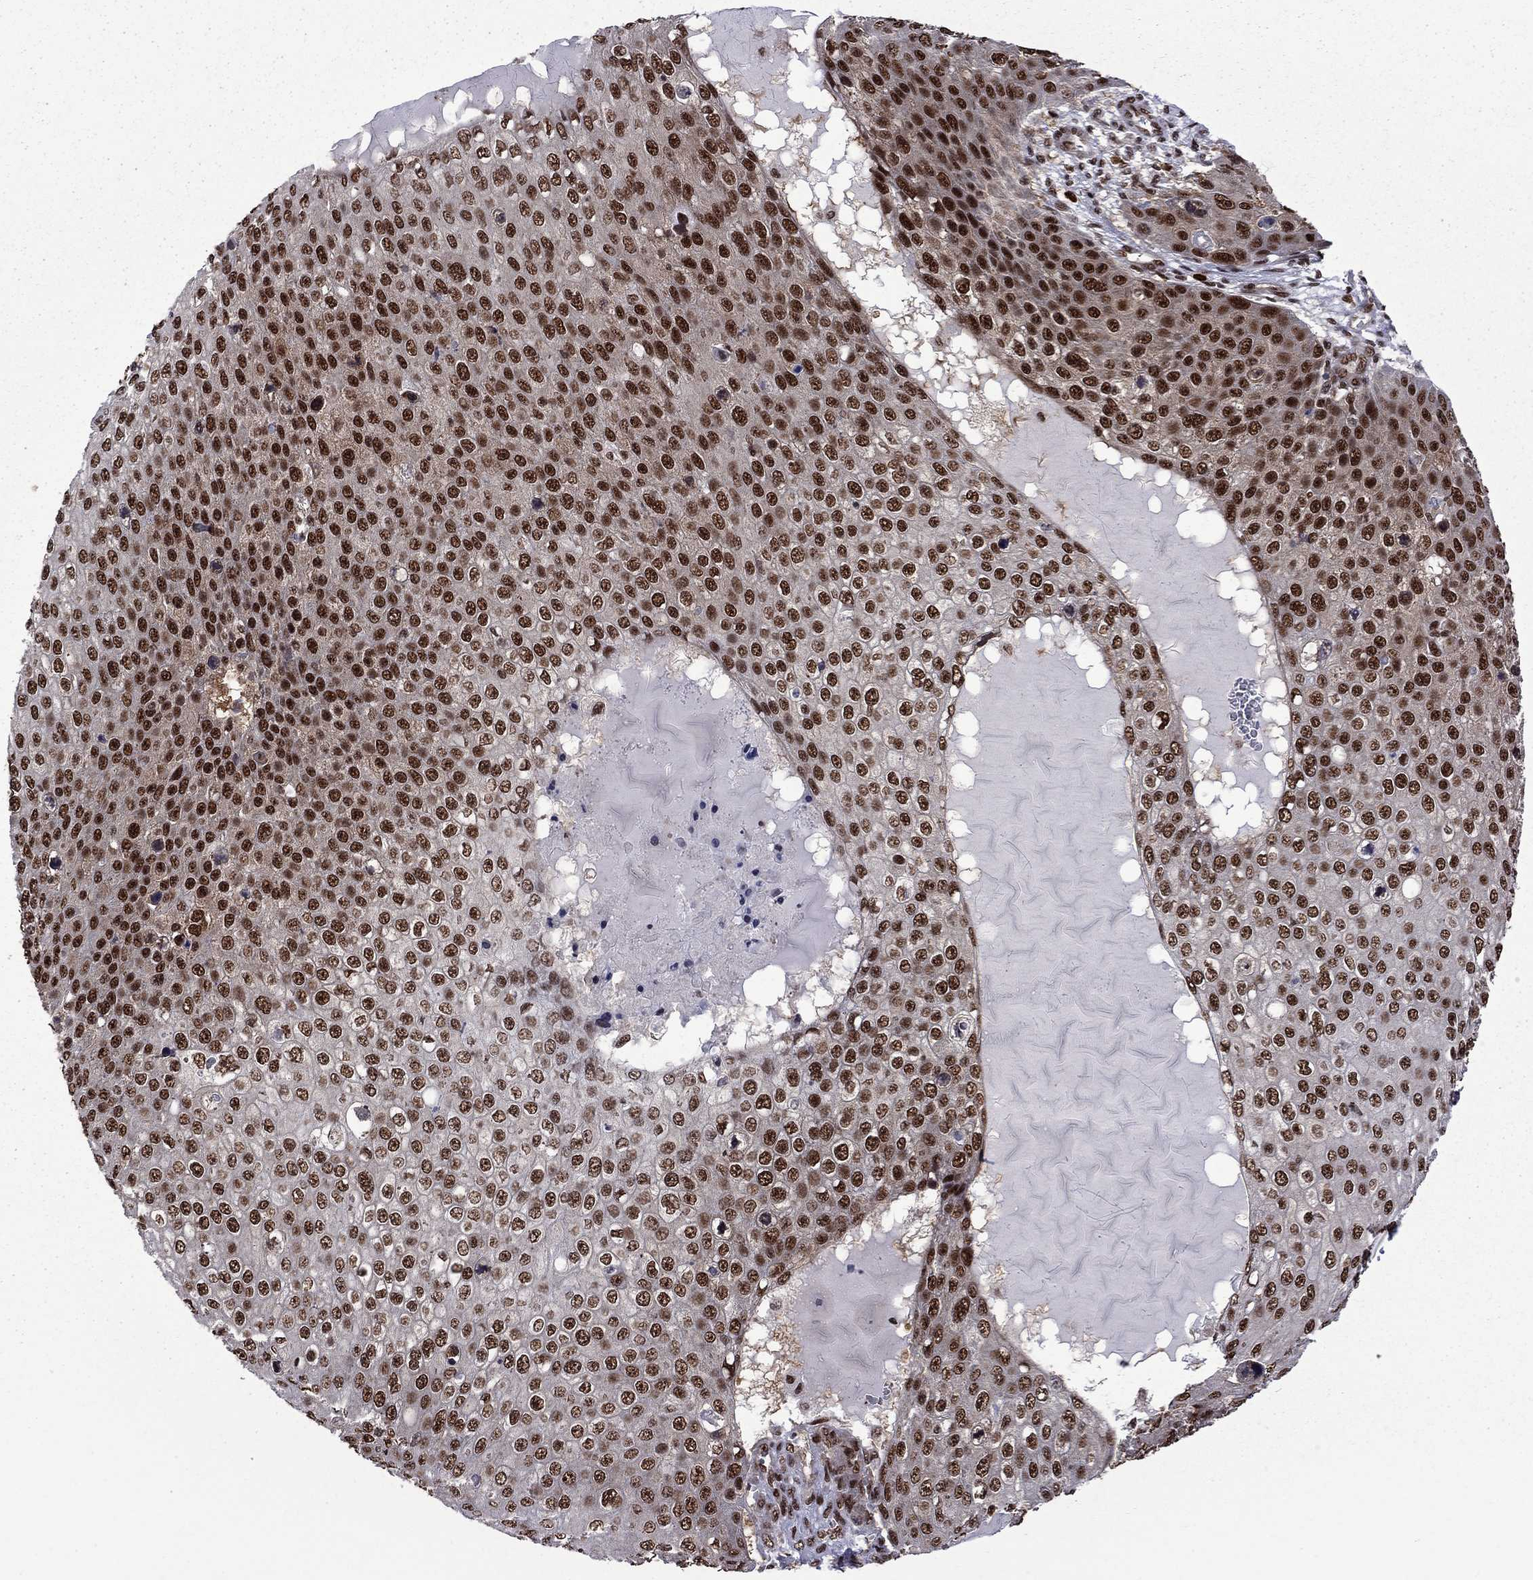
{"staining": {"intensity": "strong", "quantity": ">75%", "location": "nuclear"}, "tissue": "skin cancer", "cell_type": "Tumor cells", "image_type": "cancer", "snomed": [{"axis": "morphology", "description": "Squamous cell carcinoma, NOS"}, {"axis": "topography", "description": "Skin"}], "caption": "Human skin cancer stained for a protein (brown) reveals strong nuclear positive expression in about >75% of tumor cells.", "gene": "MED25", "patient": {"sex": "male", "age": 71}}